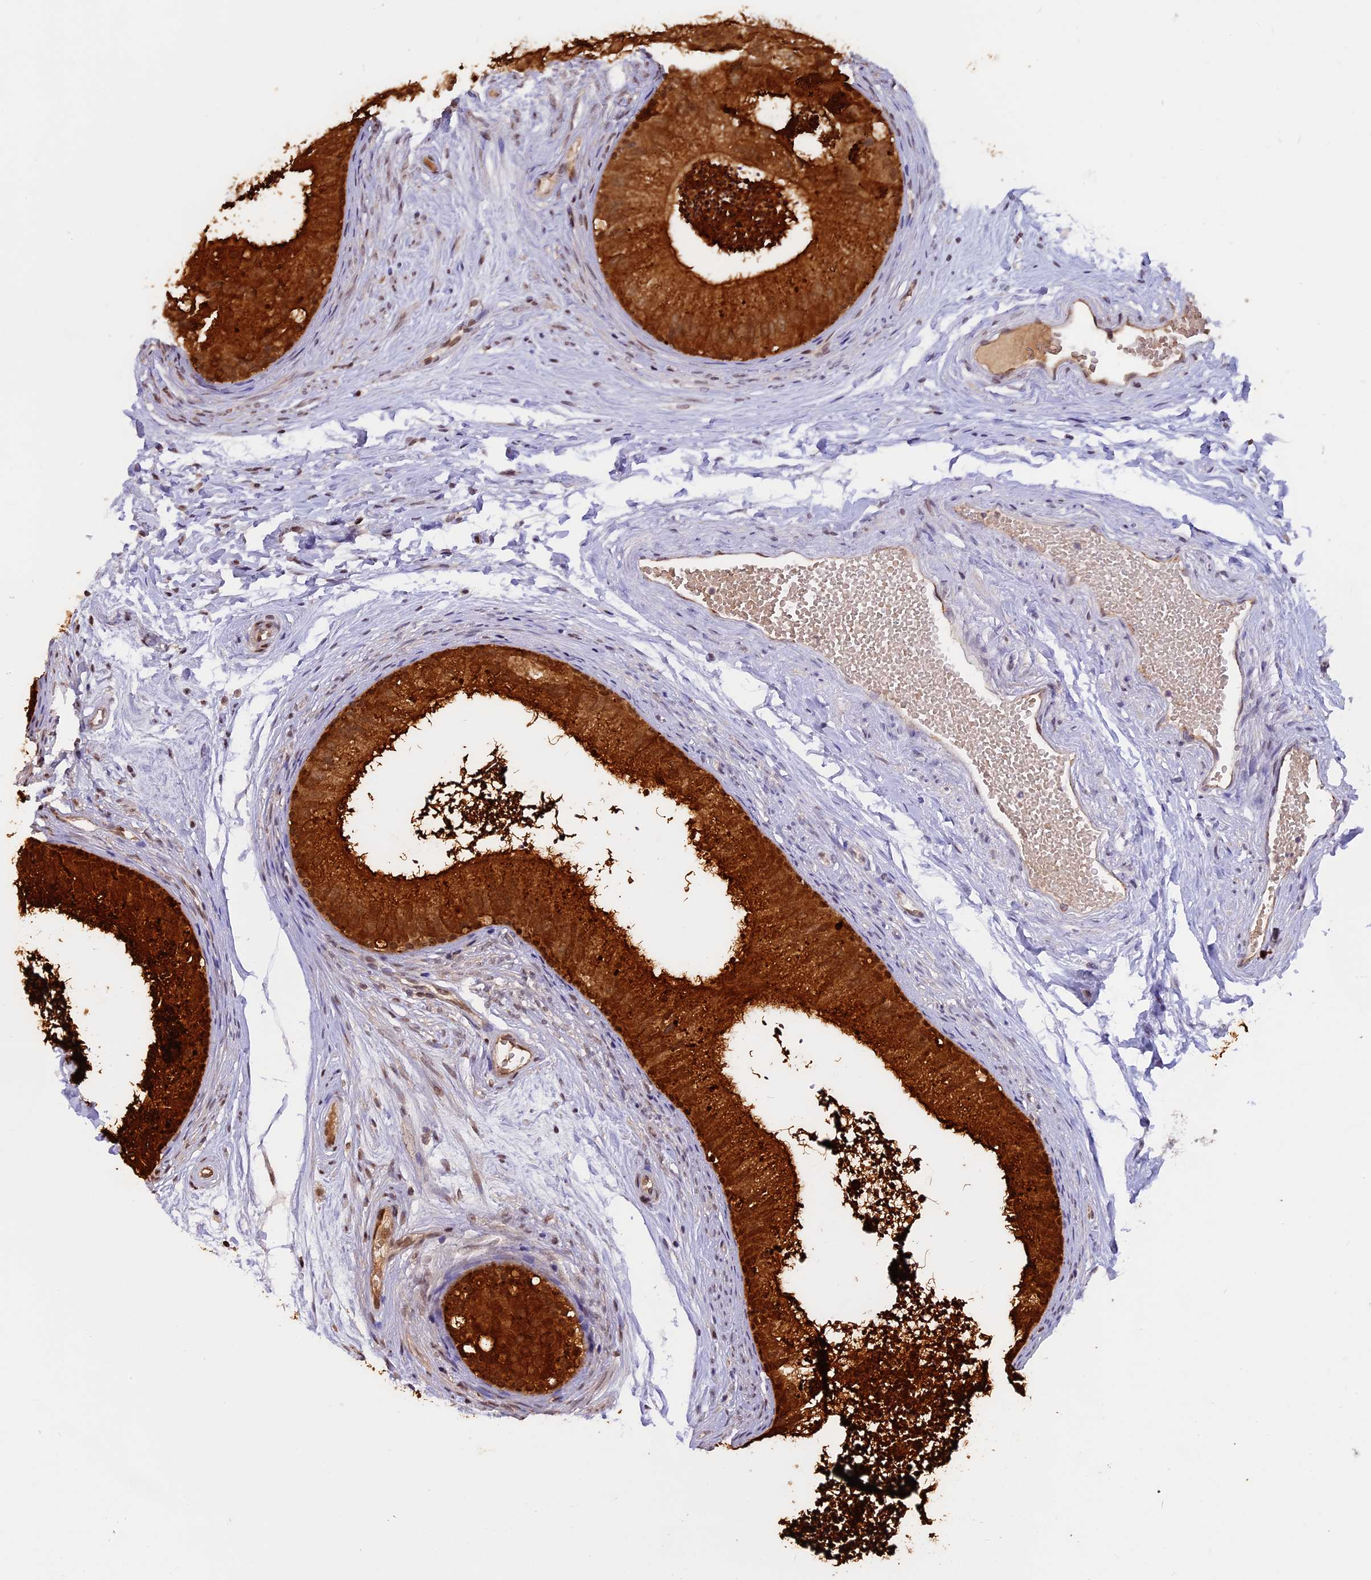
{"staining": {"intensity": "strong", "quantity": ">75%", "location": "cytoplasmic/membranous"}, "tissue": "epididymis", "cell_type": "Glandular cells", "image_type": "normal", "snomed": [{"axis": "morphology", "description": "Normal tissue, NOS"}, {"axis": "topography", "description": "Epididymis"}], "caption": "Strong cytoplasmic/membranous positivity is appreciated in approximately >75% of glandular cells in benign epididymis. The protein of interest is shown in brown color, while the nuclei are stained blue.", "gene": "WFDC2", "patient": {"sex": "male", "age": 56}}